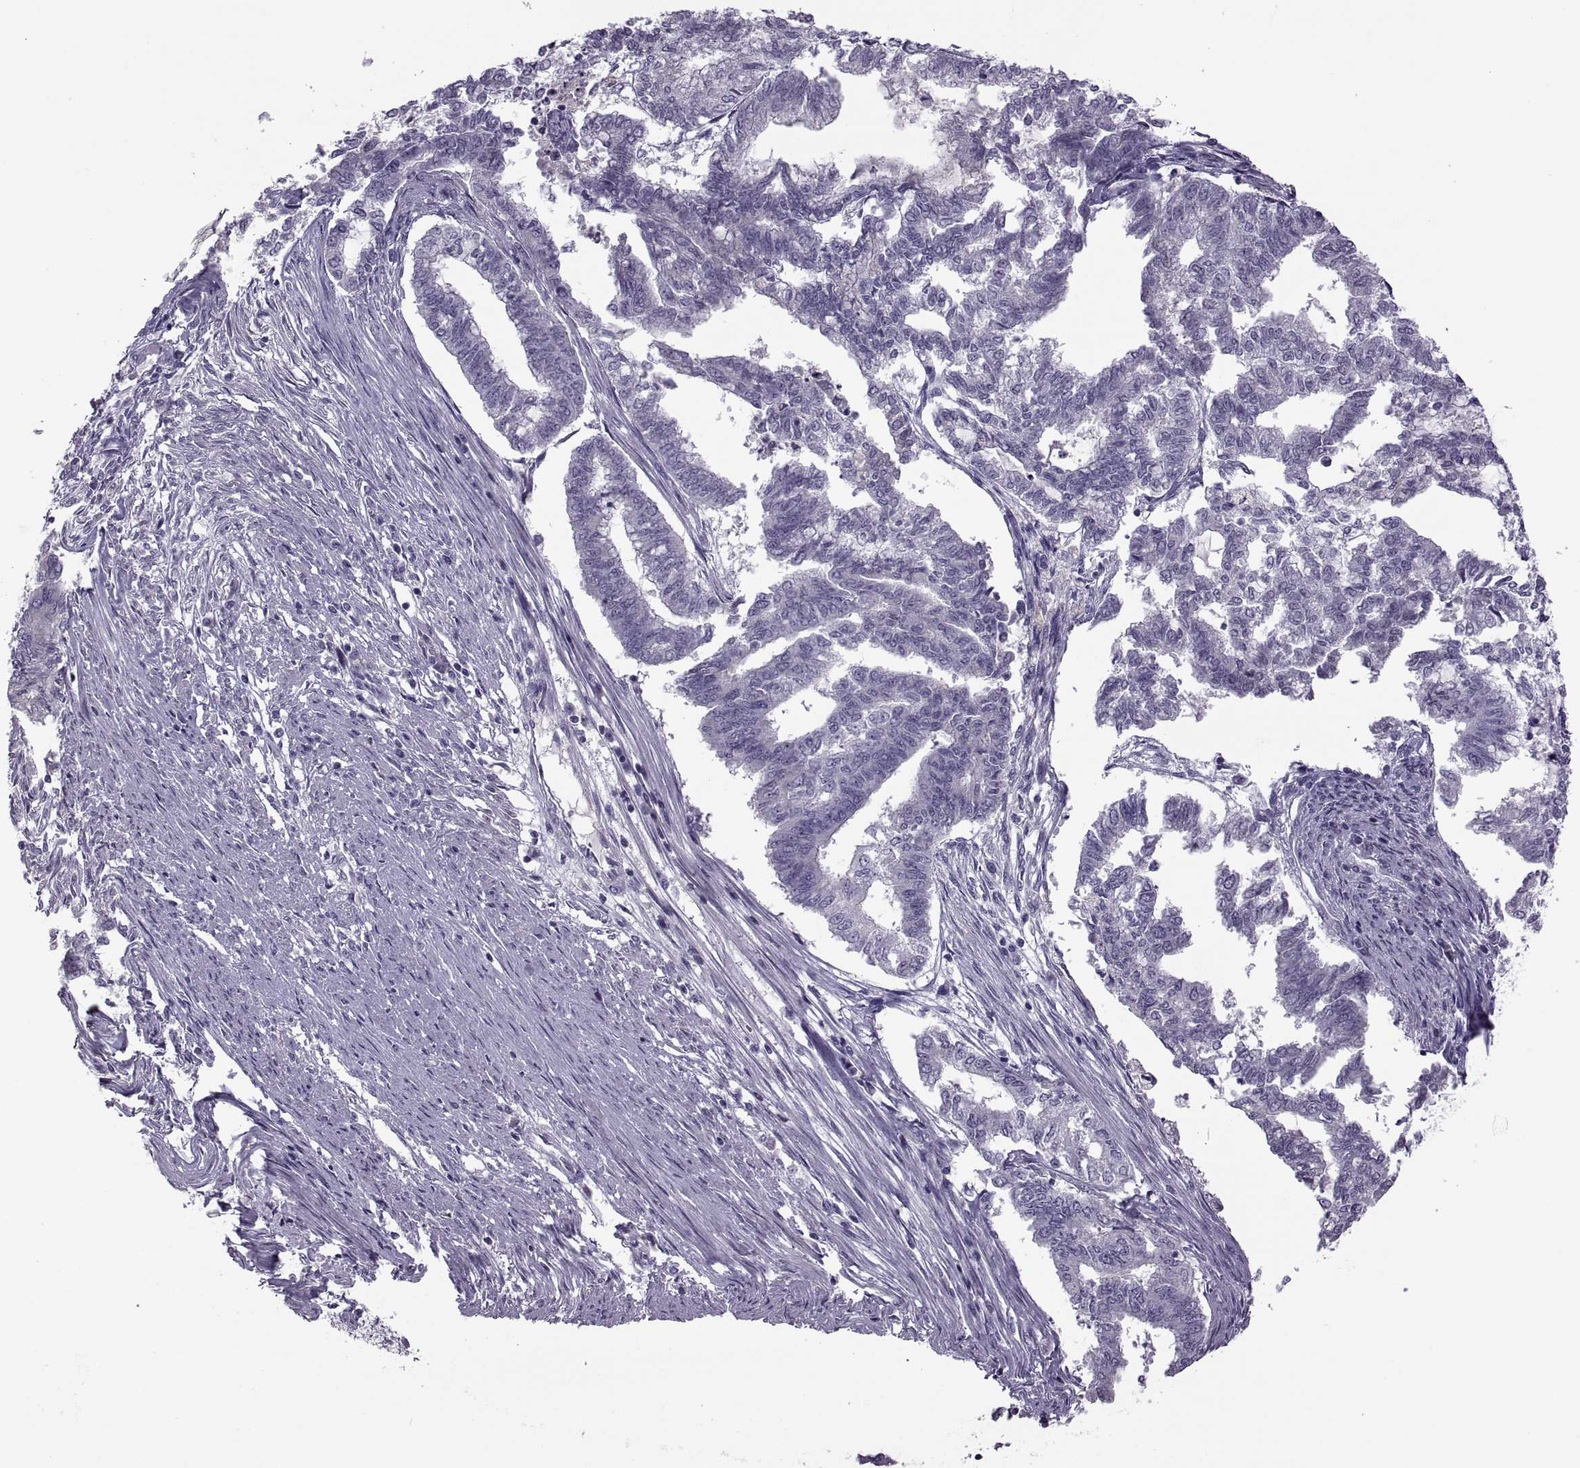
{"staining": {"intensity": "negative", "quantity": "none", "location": "none"}, "tissue": "endometrial cancer", "cell_type": "Tumor cells", "image_type": "cancer", "snomed": [{"axis": "morphology", "description": "Adenocarcinoma, NOS"}, {"axis": "topography", "description": "Endometrium"}], "caption": "The IHC micrograph has no significant staining in tumor cells of adenocarcinoma (endometrial) tissue. (DAB (3,3'-diaminobenzidine) immunohistochemistry (IHC) with hematoxylin counter stain).", "gene": "RSPH6A", "patient": {"sex": "female", "age": 79}}